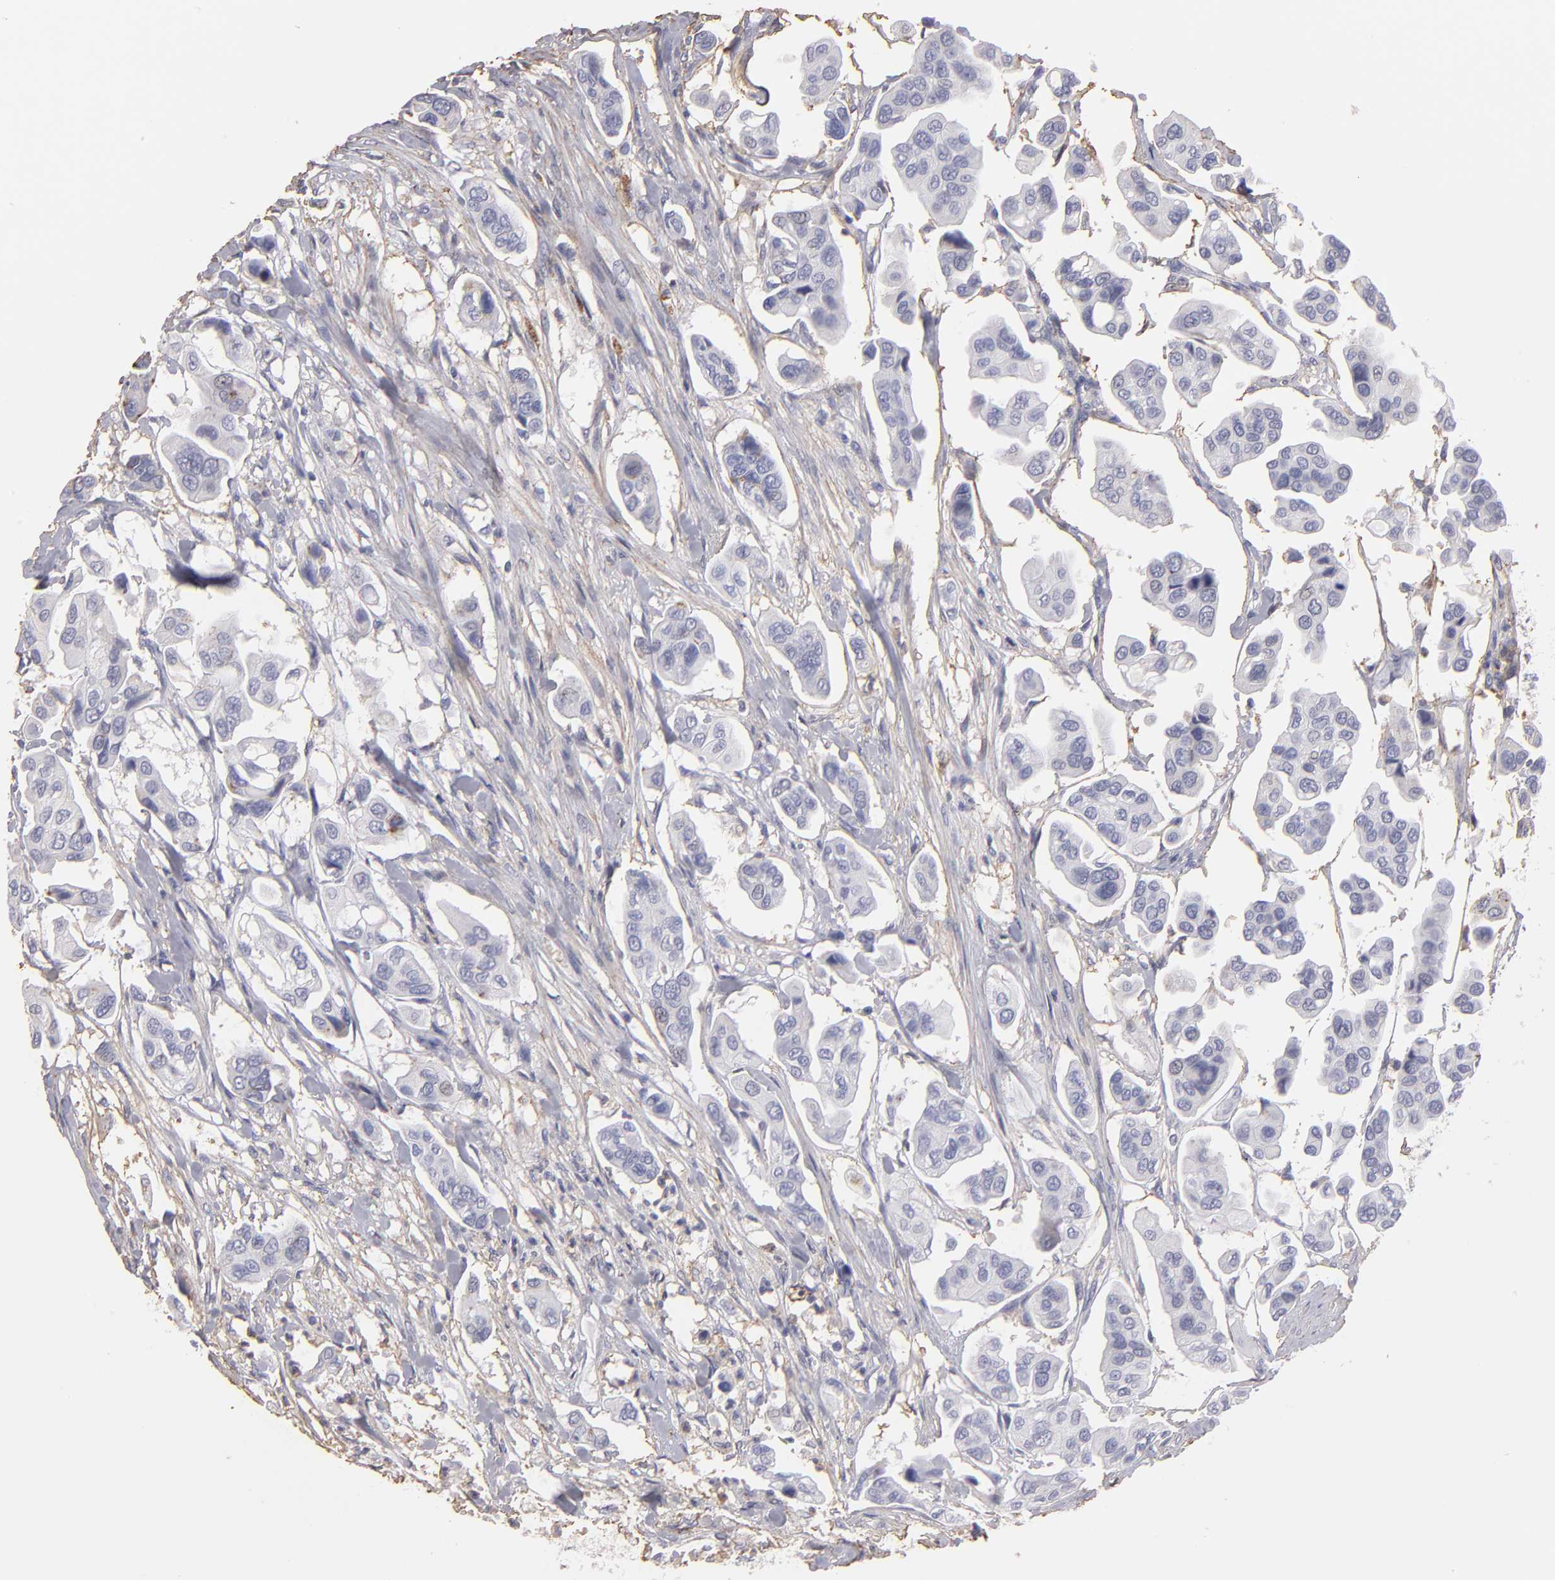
{"staining": {"intensity": "negative", "quantity": "none", "location": "none"}, "tissue": "urothelial cancer", "cell_type": "Tumor cells", "image_type": "cancer", "snomed": [{"axis": "morphology", "description": "Adenocarcinoma, NOS"}, {"axis": "topography", "description": "Urinary bladder"}], "caption": "An image of human urothelial cancer is negative for staining in tumor cells.", "gene": "ABCB1", "patient": {"sex": "male", "age": 61}}